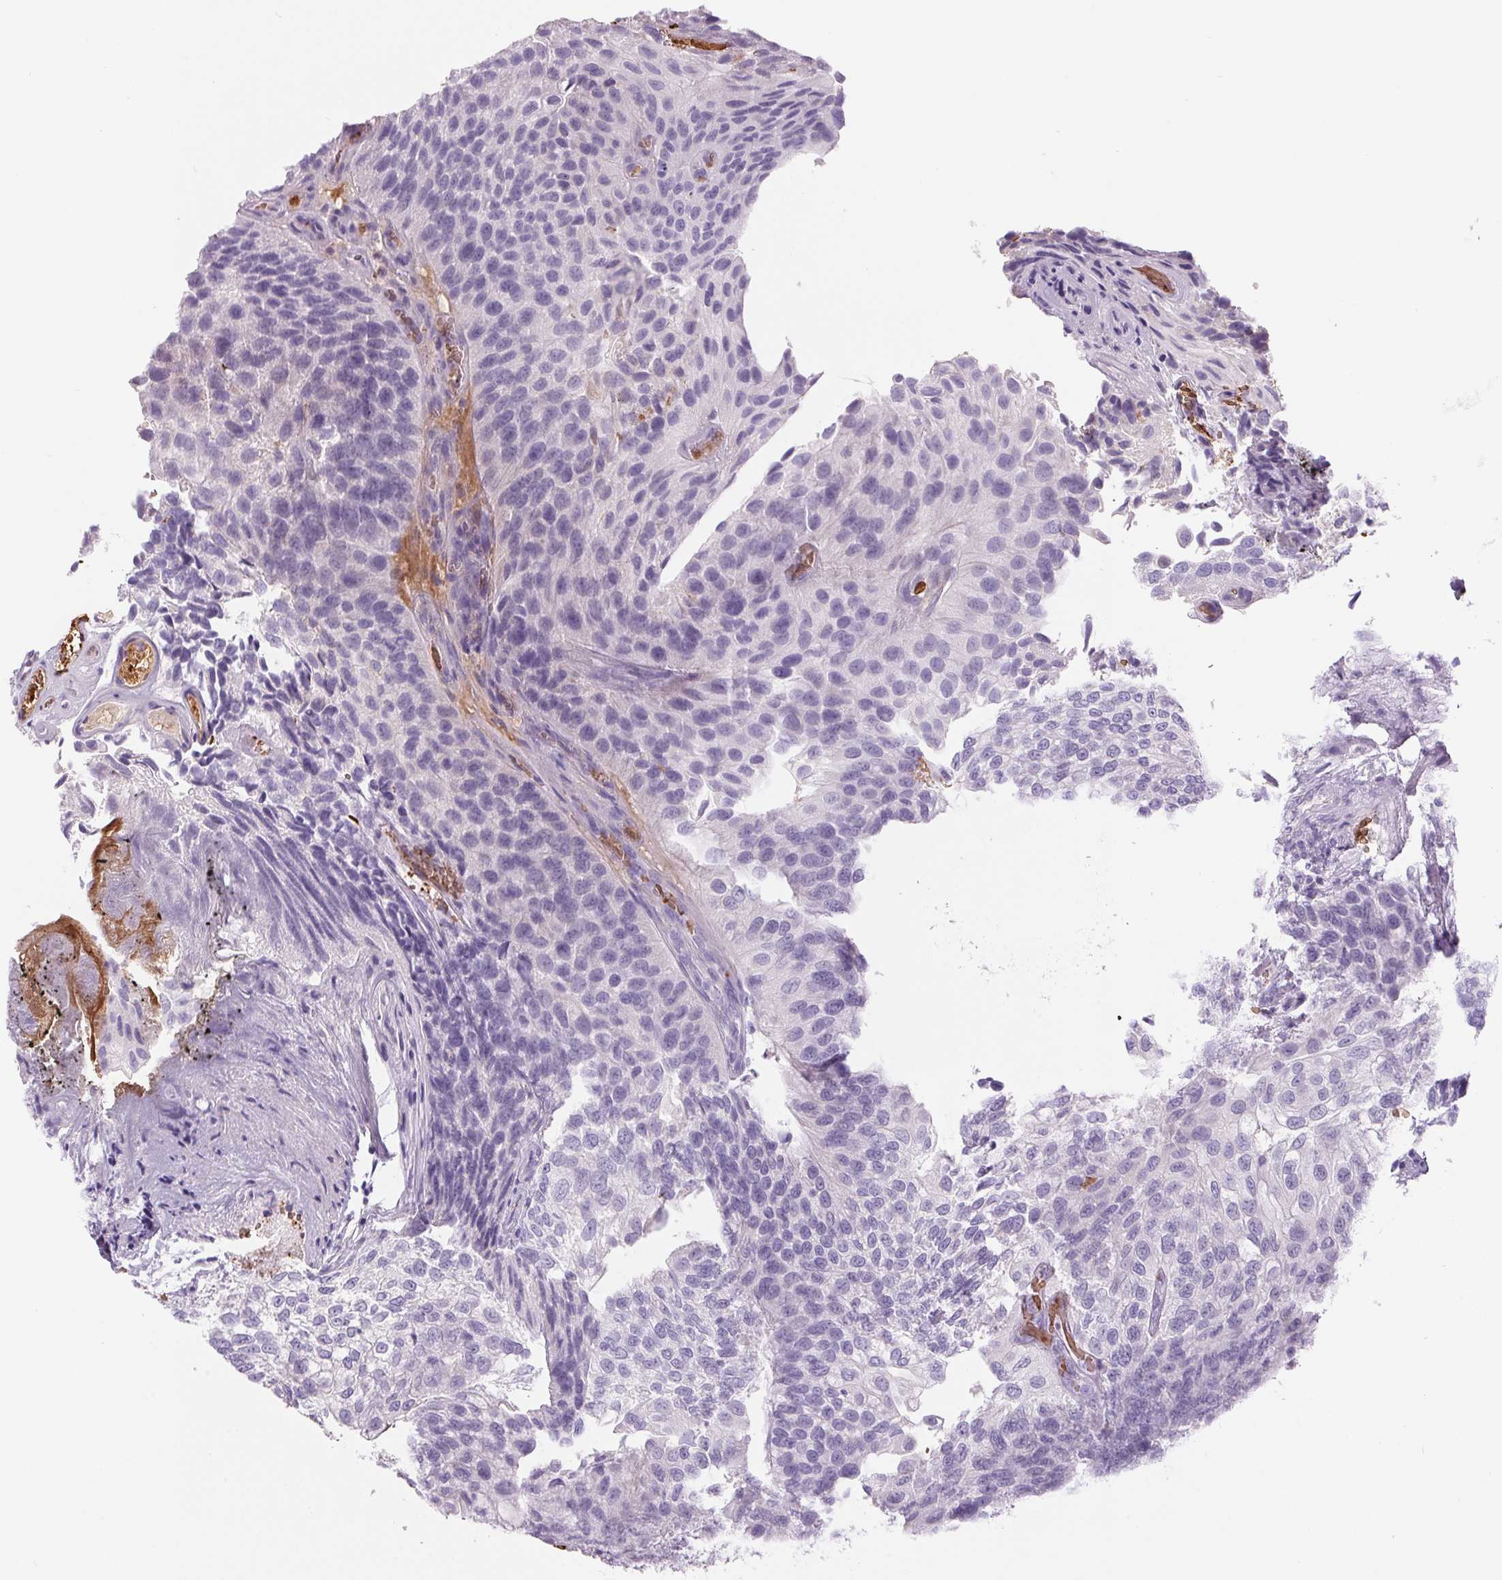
{"staining": {"intensity": "negative", "quantity": "none", "location": "none"}, "tissue": "urothelial cancer", "cell_type": "Tumor cells", "image_type": "cancer", "snomed": [{"axis": "morphology", "description": "Urothelial carcinoma, NOS"}, {"axis": "topography", "description": "Urinary bladder"}], "caption": "There is no significant expression in tumor cells of urothelial cancer.", "gene": "HBQ1", "patient": {"sex": "male", "age": 87}}